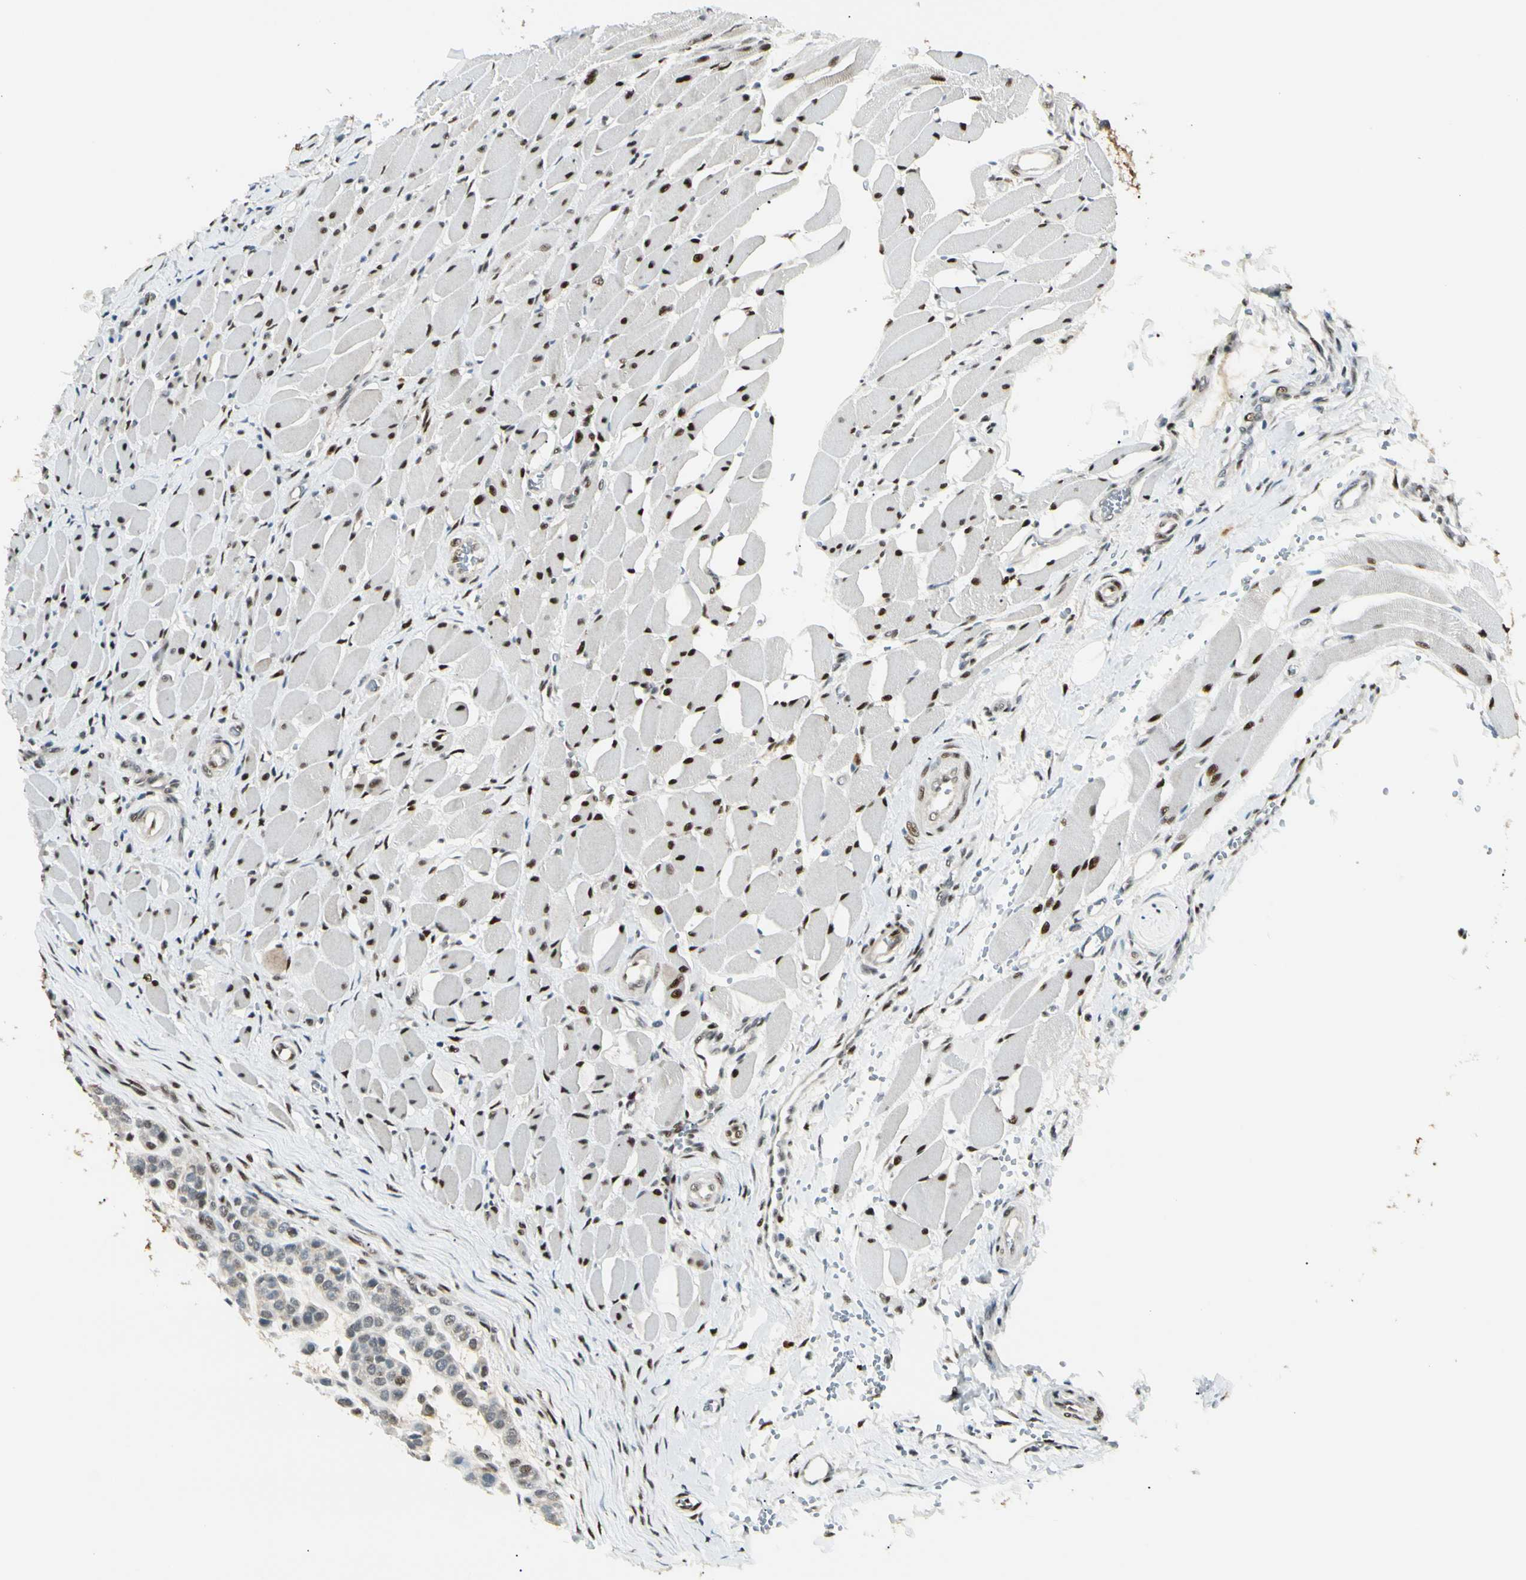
{"staining": {"intensity": "moderate", "quantity": "<25%", "location": "nuclear"}, "tissue": "head and neck cancer", "cell_type": "Tumor cells", "image_type": "cancer", "snomed": [{"axis": "morphology", "description": "Adenocarcinoma, NOS"}, {"axis": "morphology", "description": "Adenoma, NOS"}, {"axis": "topography", "description": "Head-Neck"}], "caption": "Immunohistochemical staining of human head and neck cancer (adenocarcinoma) shows moderate nuclear protein expression in approximately <25% of tumor cells.", "gene": "ATXN1", "patient": {"sex": "female", "age": 55}}